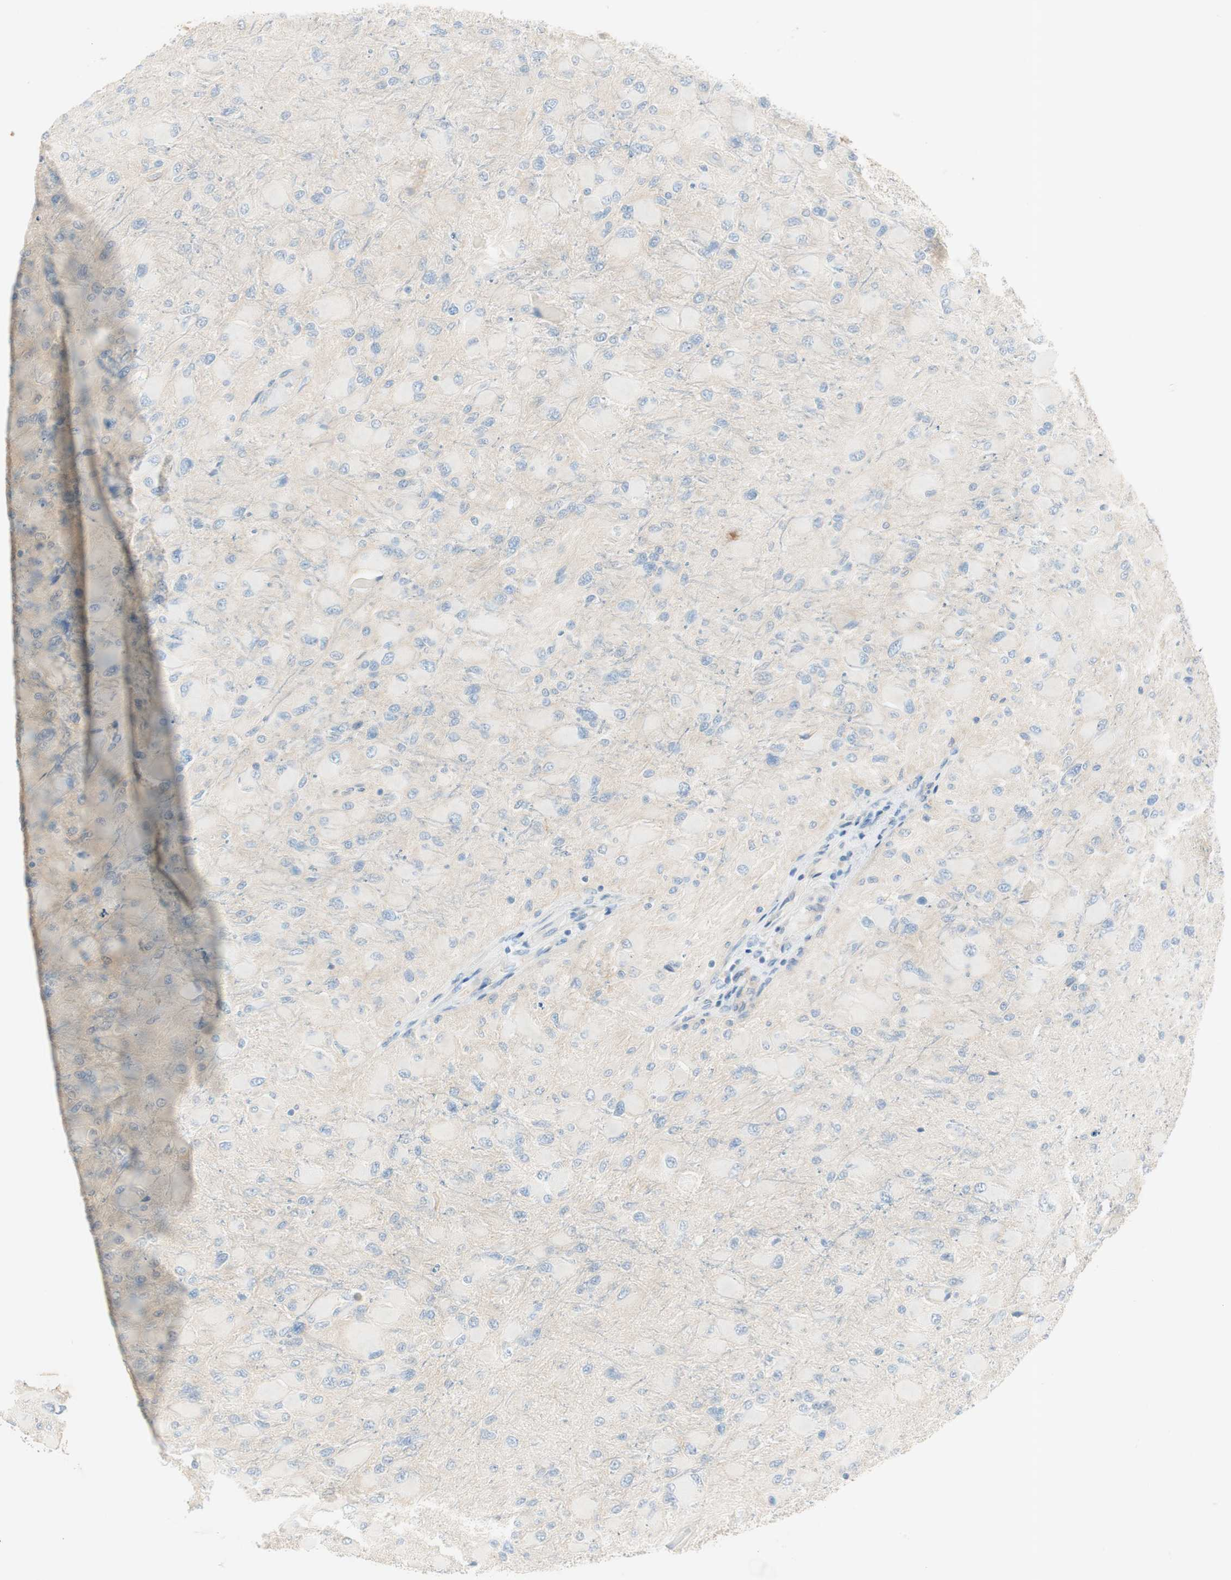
{"staining": {"intensity": "negative", "quantity": "none", "location": "none"}, "tissue": "glioma", "cell_type": "Tumor cells", "image_type": "cancer", "snomed": [{"axis": "morphology", "description": "Glioma, malignant, High grade"}, {"axis": "topography", "description": "Cerebral cortex"}], "caption": "Immunohistochemical staining of human glioma exhibits no significant positivity in tumor cells. (DAB immunohistochemistry (IHC) with hematoxylin counter stain).", "gene": "CDK3", "patient": {"sex": "female", "age": 36}}